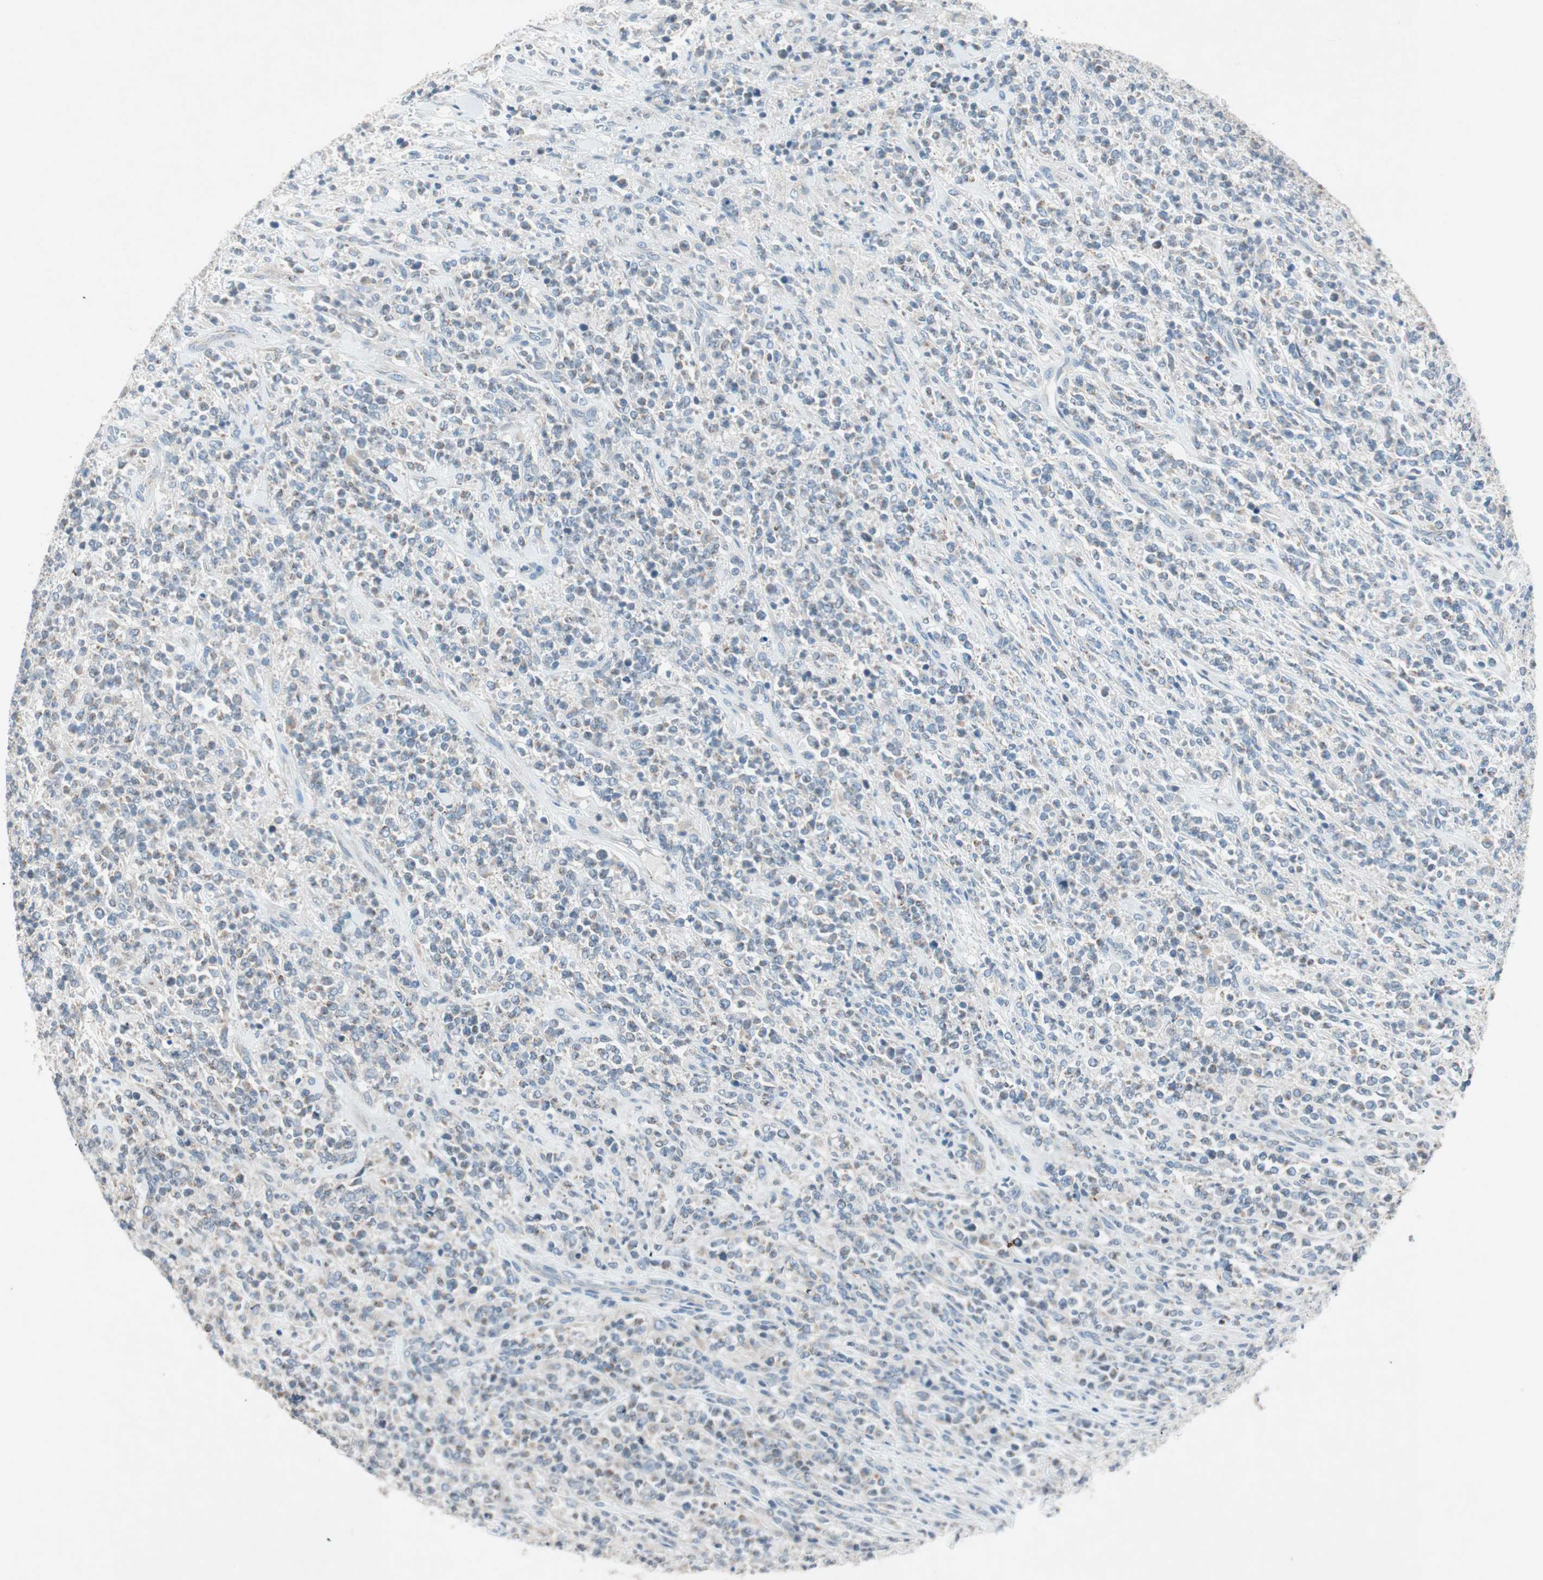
{"staining": {"intensity": "weak", "quantity": "<25%", "location": "cytoplasmic/membranous"}, "tissue": "lymphoma", "cell_type": "Tumor cells", "image_type": "cancer", "snomed": [{"axis": "morphology", "description": "Malignant lymphoma, non-Hodgkin's type, High grade"}, {"axis": "topography", "description": "Soft tissue"}], "caption": "Immunohistochemistry of human lymphoma displays no expression in tumor cells.", "gene": "NKAIN1", "patient": {"sex": "male", "age": 18}}